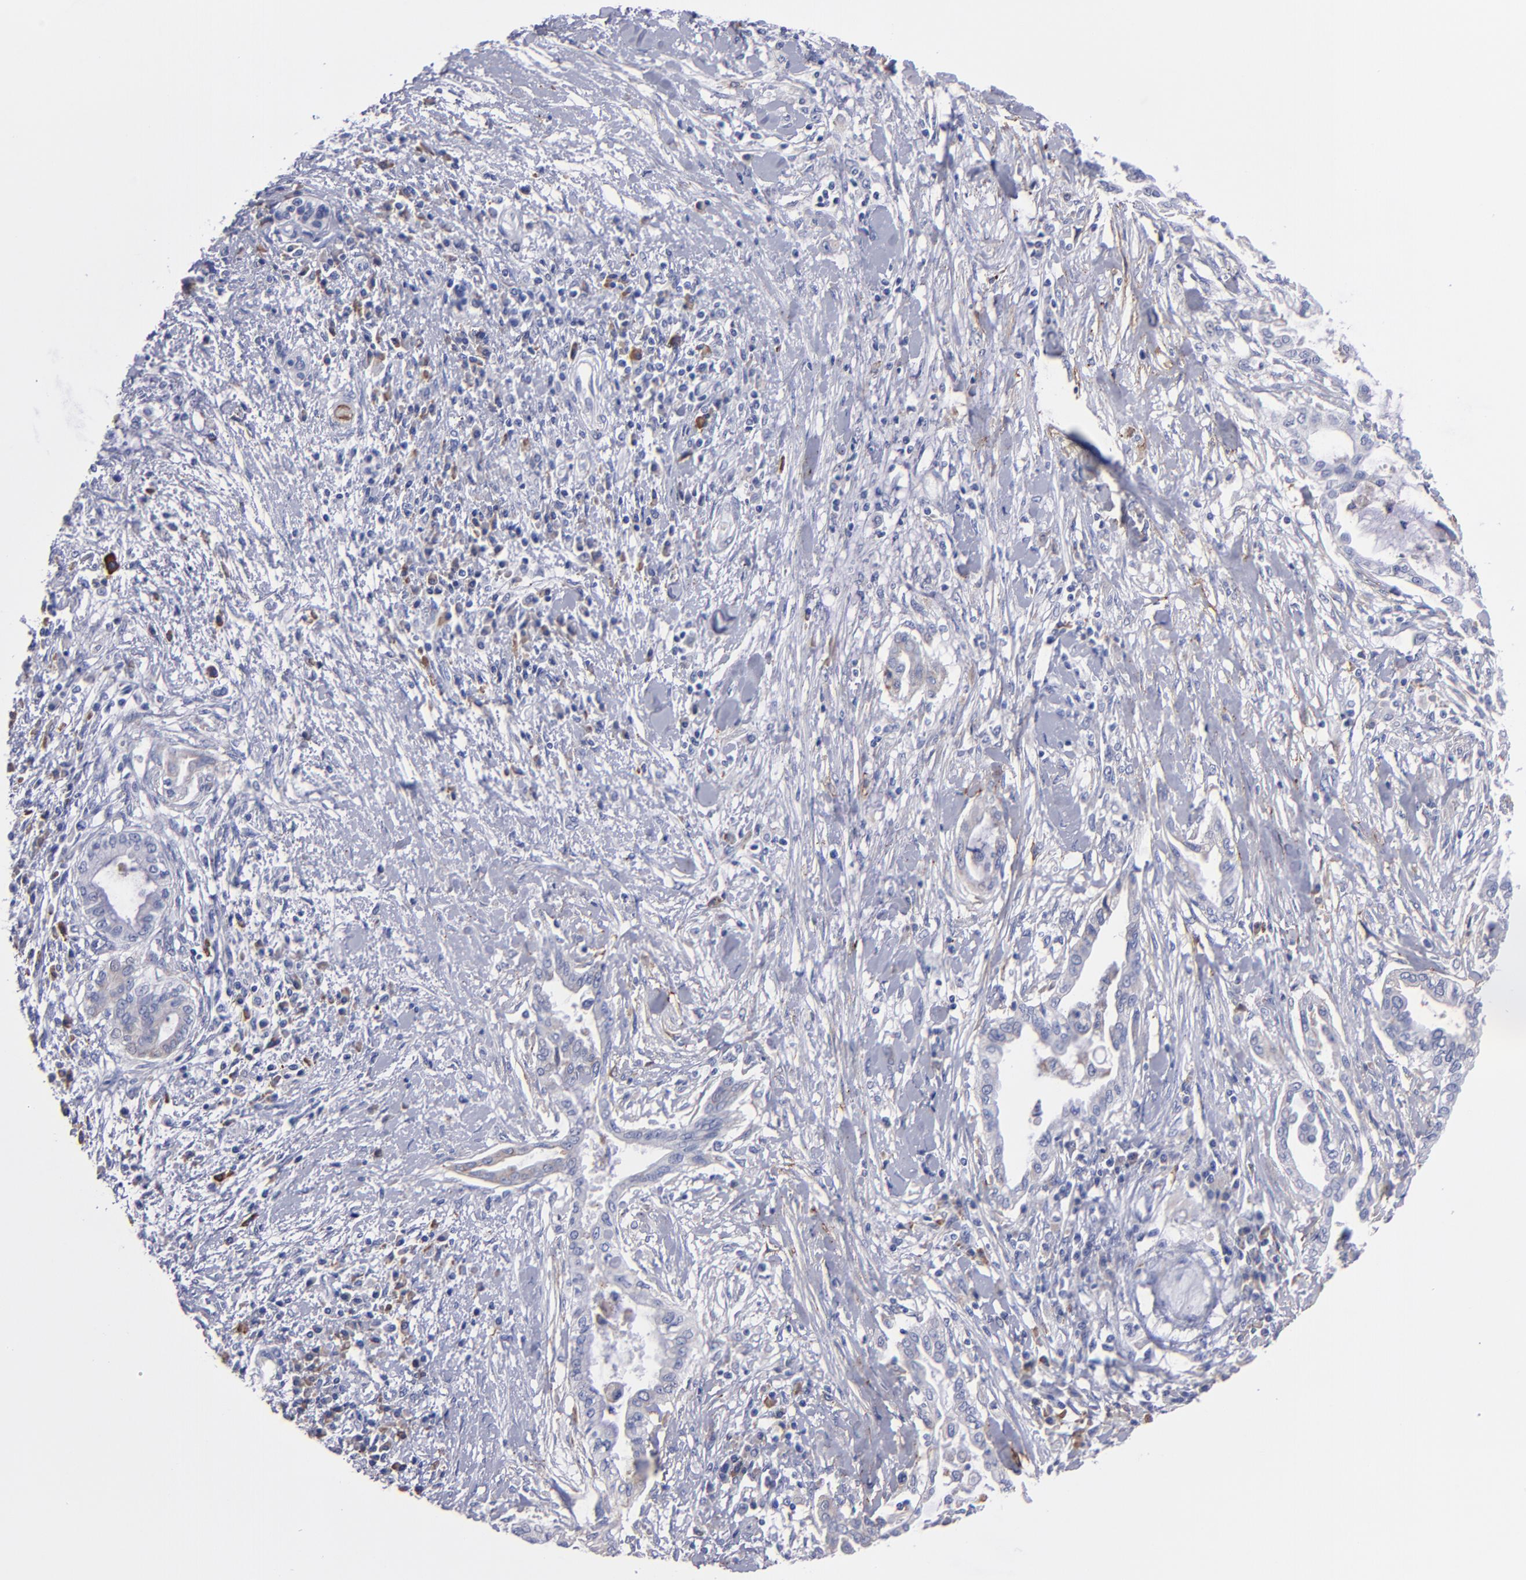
{"staining": {"intensity": "weak", "quantity": "<25%", "location": "cytoplasmic/membranous"}, "tissue": "pancreatic cancer", "cell_type": "Tumor cells", "image_type": "cancer", "snomed": [{"axis": "morphology", "description": "Adenocarcinoma, NOS"}, {"axis": "topography", "description": "Pancreas"}], "caption": "Immunohistochemistry of human pancreatic cancer displays no expression in tumor cells.", "gene": "MFGE8", "patient": {"sex": "female", "age": 64}}